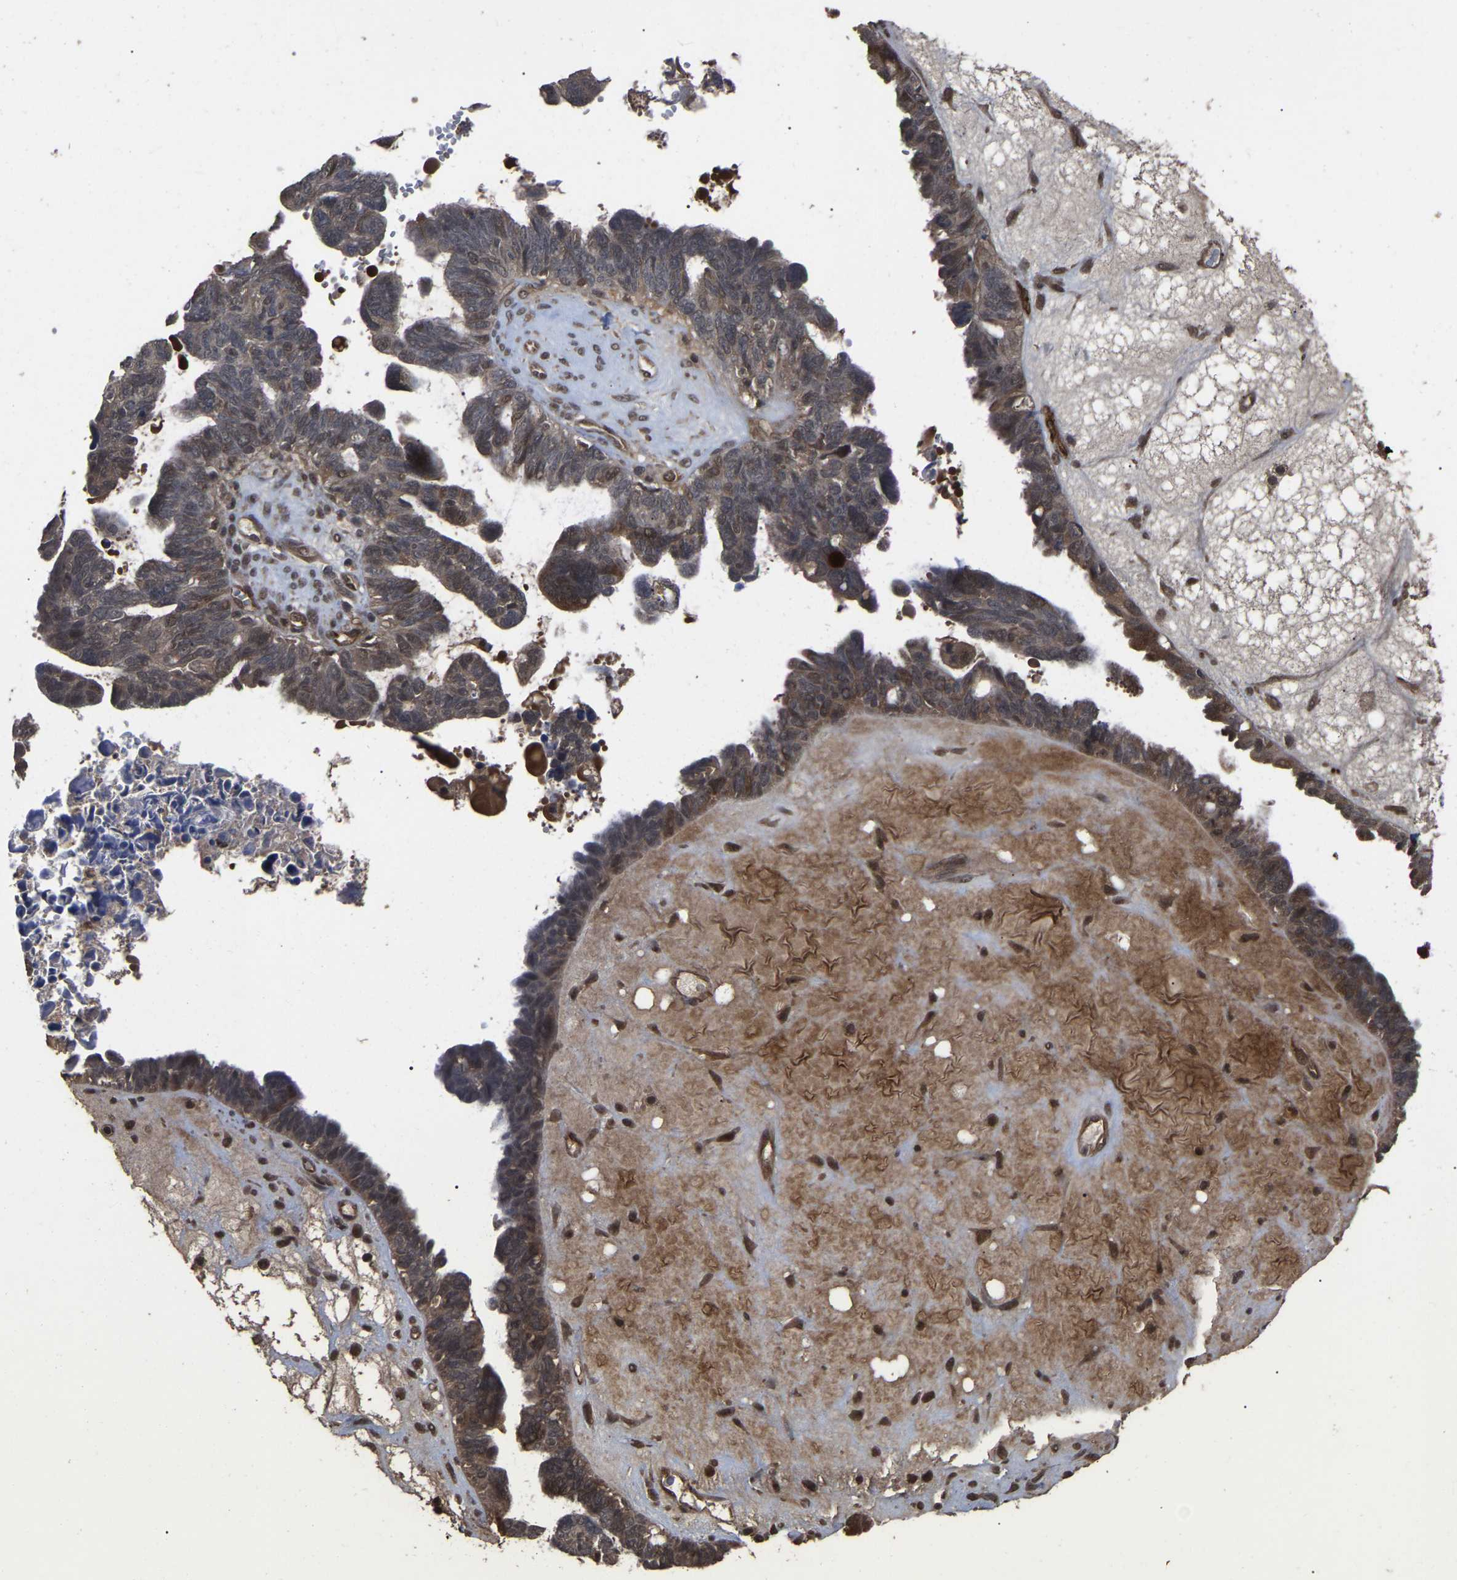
{"staining": {"intensity": "moderate", "quantity": ">75%", "location": "cytoplasmic/membranous"}, "tissue": "ovarian cancer", "cell_type": "Tumor cells", "image_type": "cancer", "snomed": [{"axis": "morphology", "description": "Cystadenocarcinoma, serous, NOS"}, {"axis": "topography", "description": "Ovary"}], "caption": "Protein staining of ovarian cancer (serous cystadenocarcinoma) tissue shows moderate cytoplasmic/membranous staining in about >75% of tumor cells.", "gene": "FAM161B", "patient": {"sex": "female", "age": 79}}